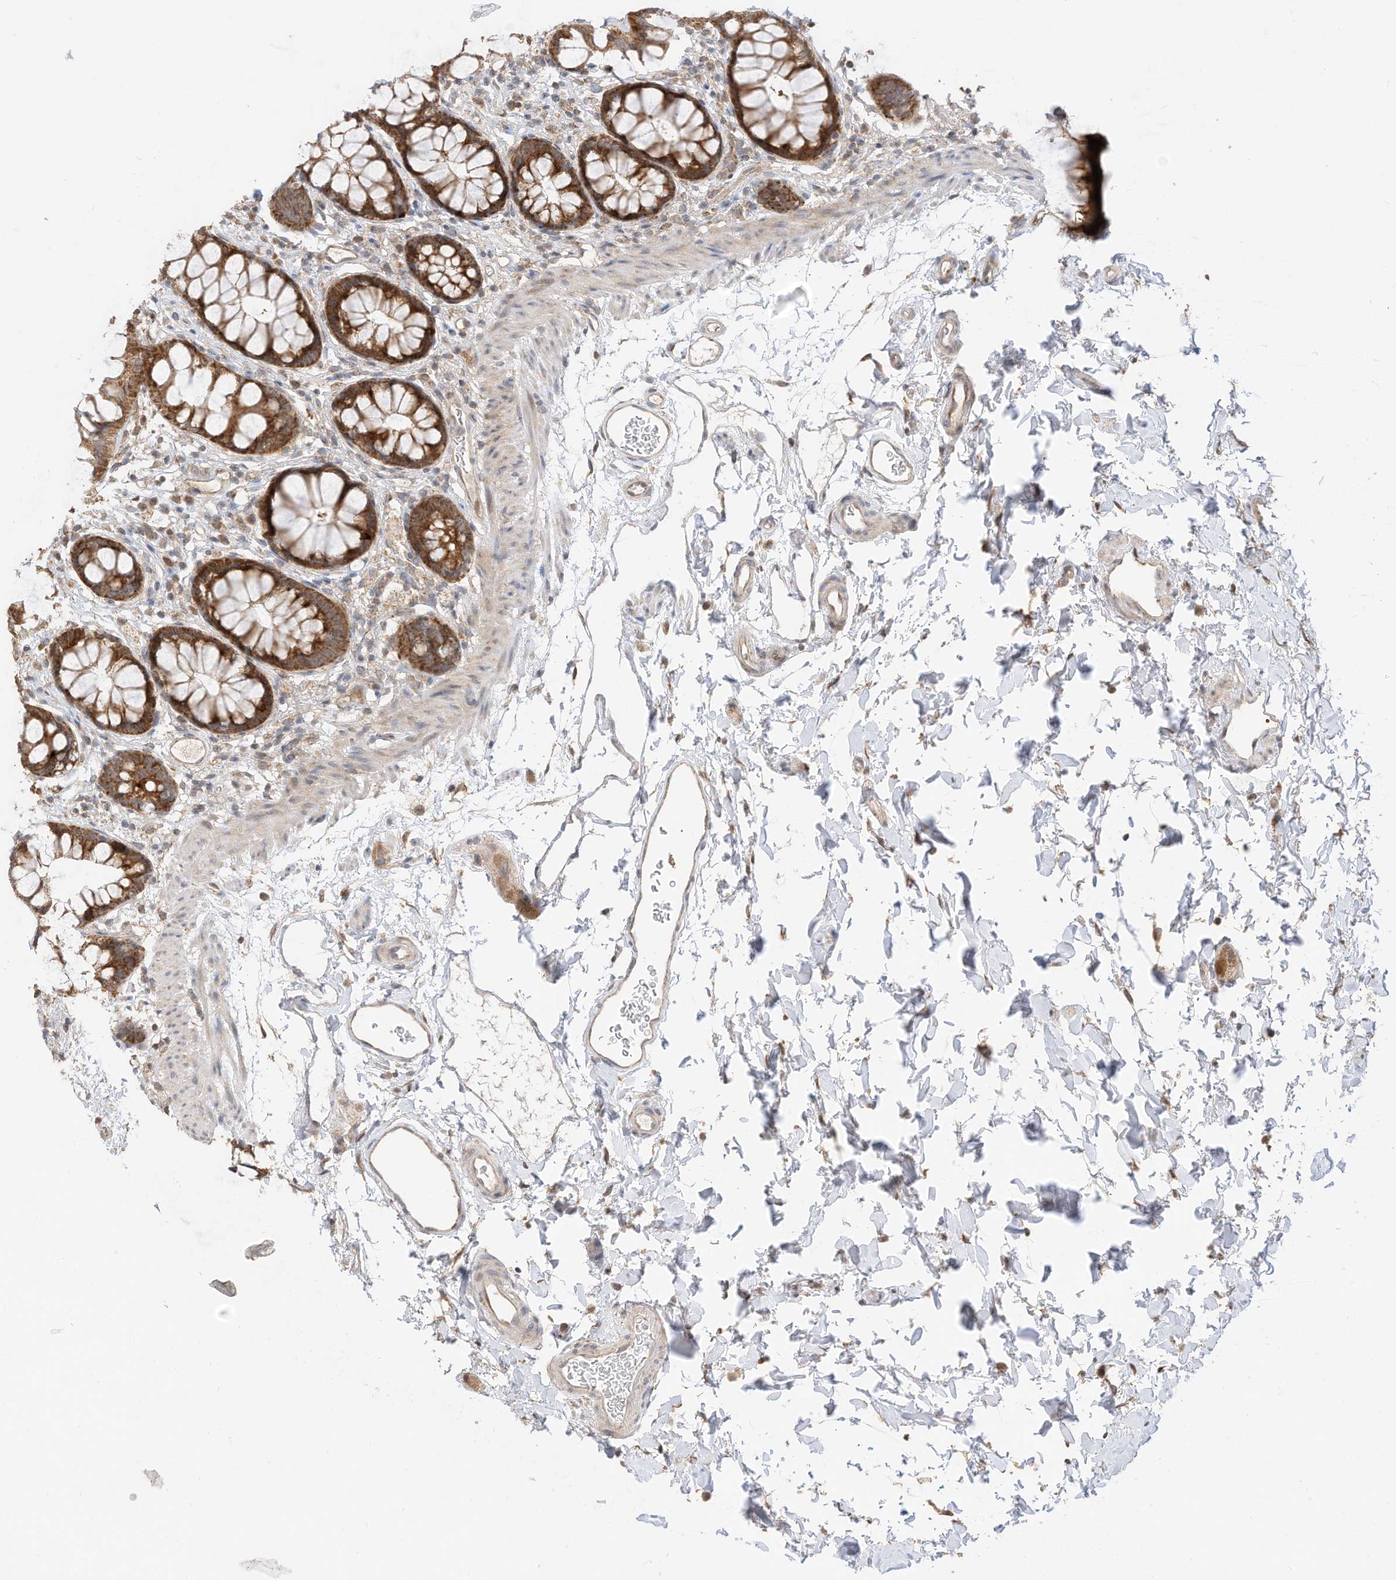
{"staining": {"intensity": "strong", "quantity": ">75%", "location": "cytoplasmic/membranous"}, "tissue": "rectum", "cell_type": "Glandular cells", "image_type": "normal", "snomed": [{"axis": "morphology", "description": "Normal tissue, NOS"}, {"axis": "topography", "description": "Rectum"}], "caption": "Normal rectum shows strong cytoplasmic/membranous positivity in approximately >75% of glandular cells.", "gene": "CAGE1", "patient": {"sex": "female", "age": 65}}